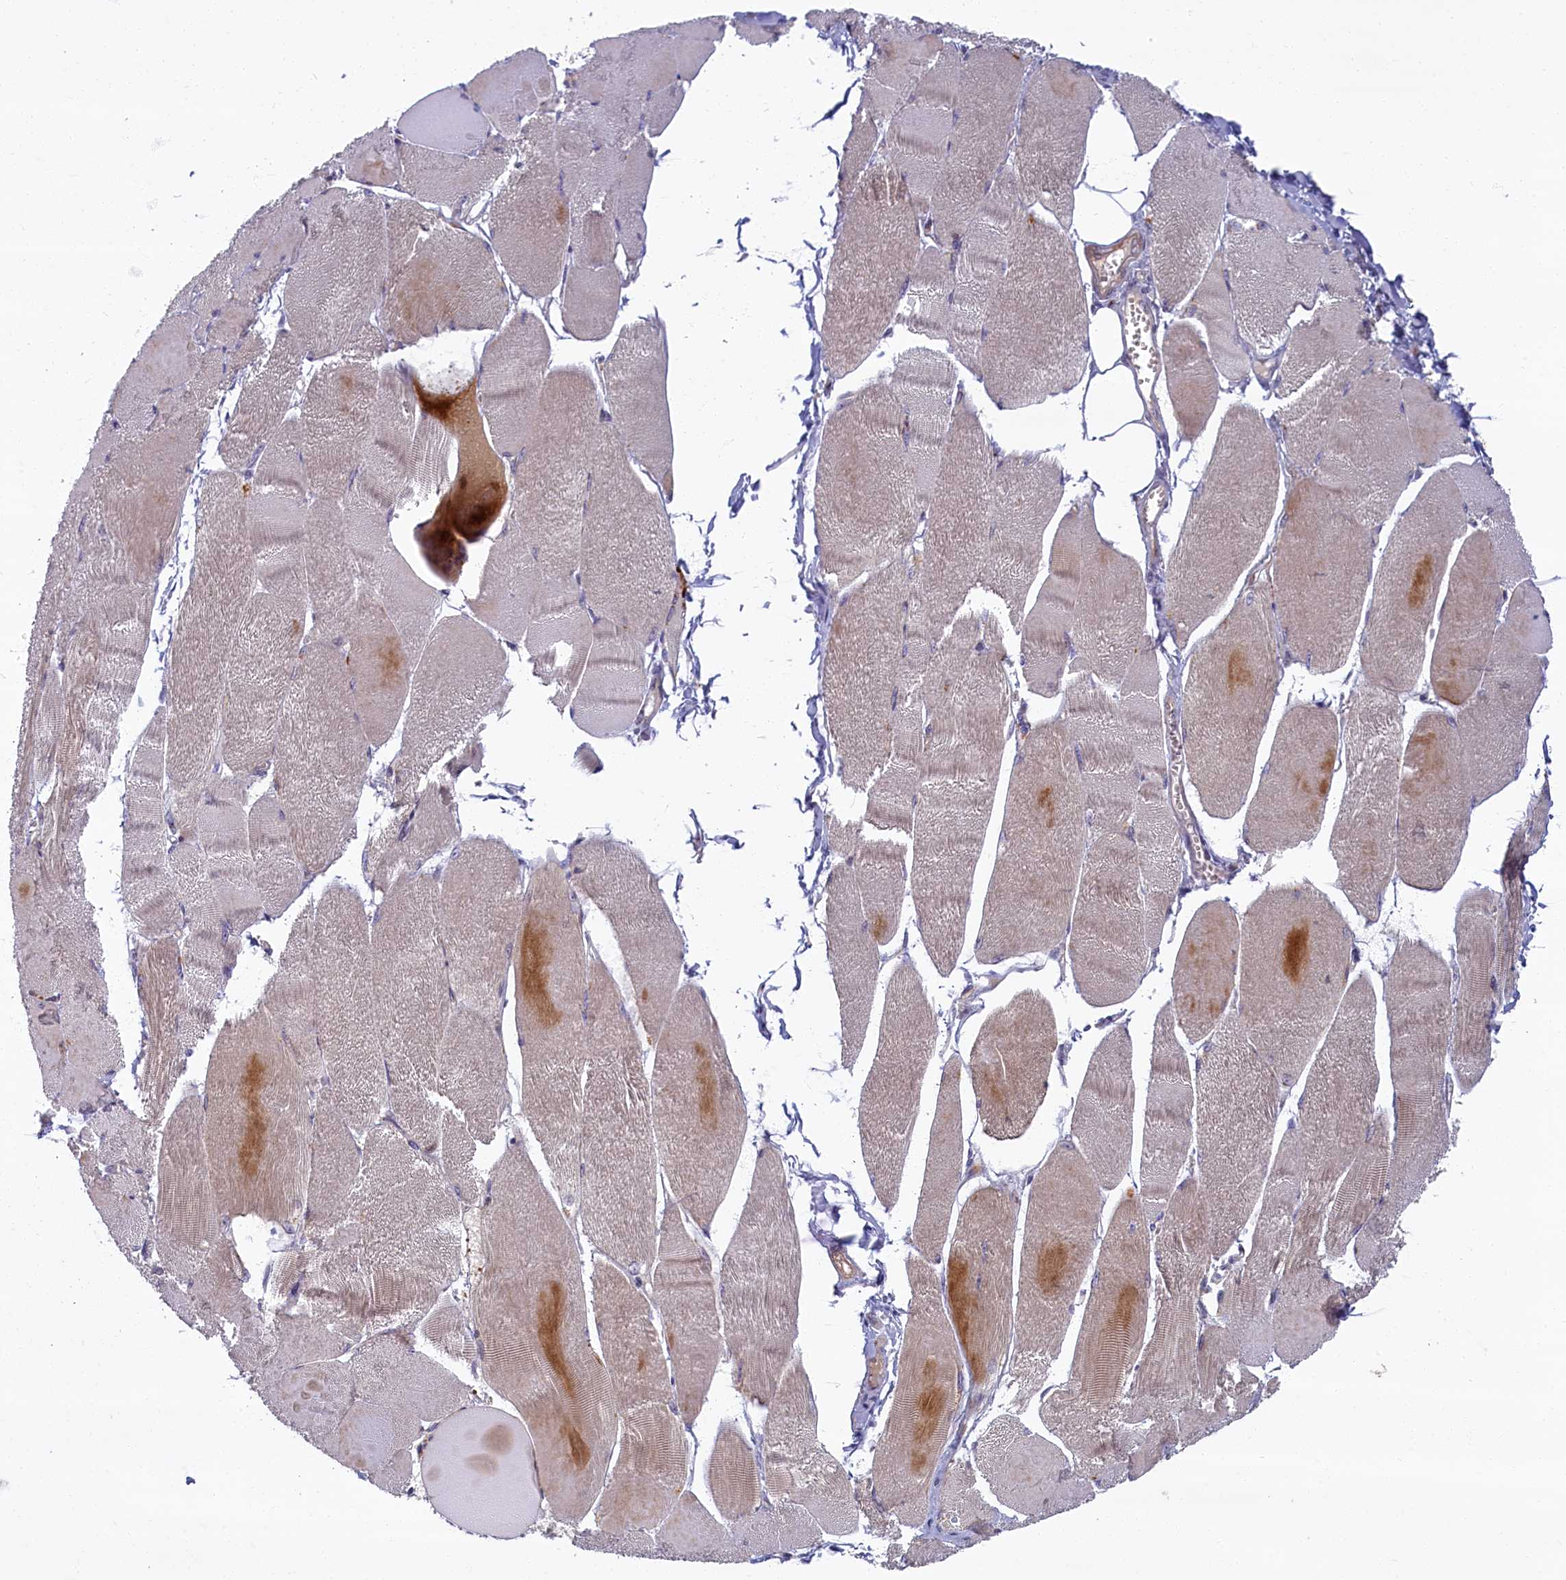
{"staining": {"intensity": "moderate", "quantity": "<25%", "location": "cytoplasmic/membranous"}, "tissue": "skeletal muscle", "cell_type": "Myocytes", "image_type": "normal", "snomed": [{"axis": "morphology", "description": "Normal tissue, NOS"}, {"axis": "morphology", "description": "Basal cell carcinoma"}, {"axis": "topography", "description": "Skeletal muscle"}], "caption": "Brown immunohistochemical staining in benign skeletal muscle shows moderate cytoplasmic/membranous expression in approximately <25% of myocytes.", "gene": "FCSK", "patient": {"sex": "female", "age": 64}}